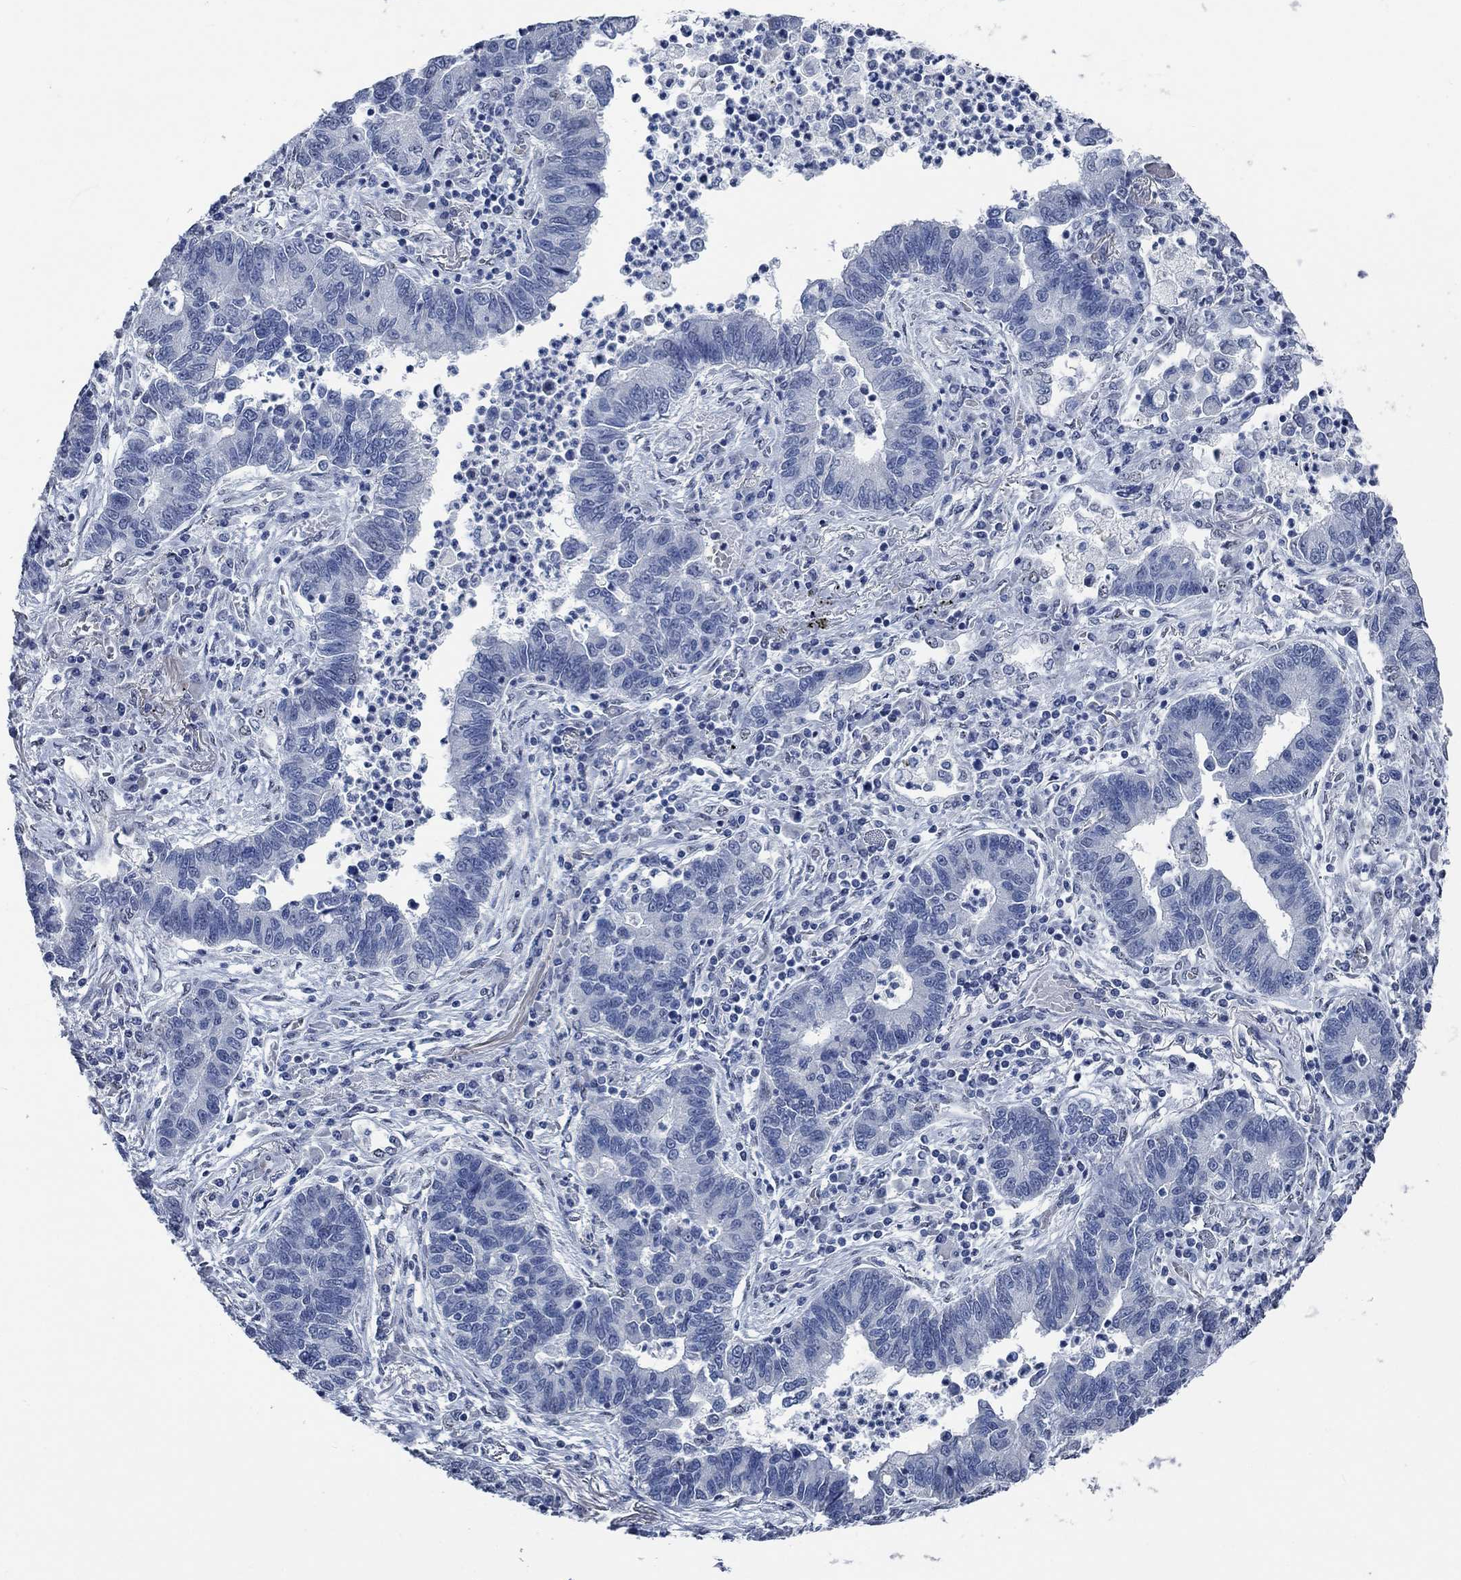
{"staining": {"intensity": "negative", "quantity": "none", "location": "none"}, "tissue": "lung cancer", "cell_type": "Tumor cells", "image_type": "cancer", "snomed": [{"axis": "morphology", "description": "Adenocarcinoma, NOS"}, {"axis": "topography", "description": "Lung"}], "caption": "Immunohistochemistry (IHC) of adenocarcinoma (lung) exhibits no staining in tumor cells. (Stains: DAB immunohistochemistry (IHC) with hematoxylin counter stain, Microscopy: brightfield microscopy at high magnification).", "gene": "OBSCN", "patient": {"sex": "female", "age": 57}}